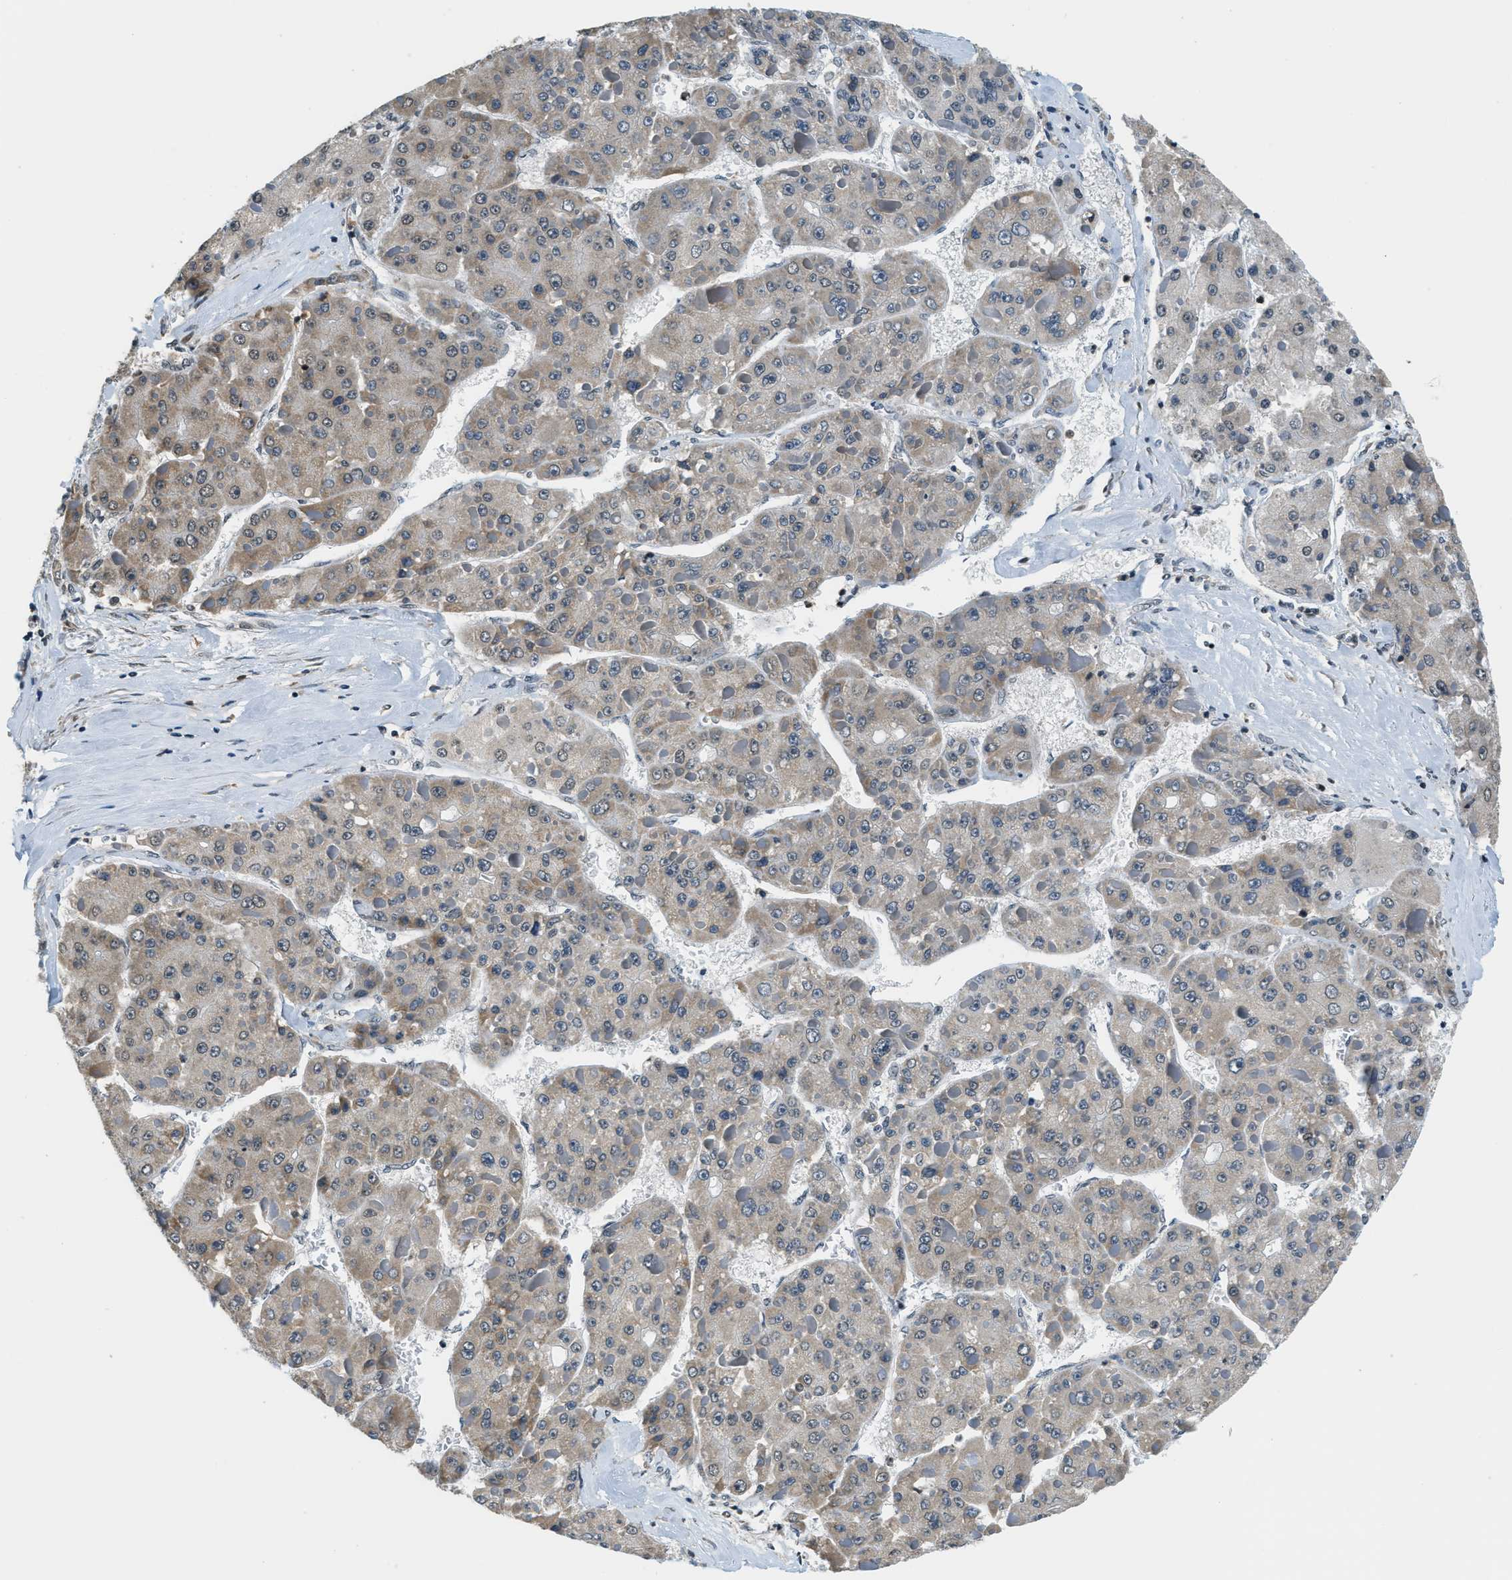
{"staining": {"intensity": "weak", "quantity": "<25%", "location": "cytoplasmic/membranous"}, "tissue": "liver cancer", "cell_type": "Tumor cells", "image_type": "cancer", "snomed": [{"axis": "morphology", "description": "Carcinoma, Hepatocellular, NOS"}, {"axis": "topography", "description": "Liver"}], "caption": "DAB immunohistochemical staining of liver hepatocellular carcinoma exhibits no significant positivity in tumor cells.", "gene": "RAB11FIP1", "patient": {"sex": "female", "age": 73}}